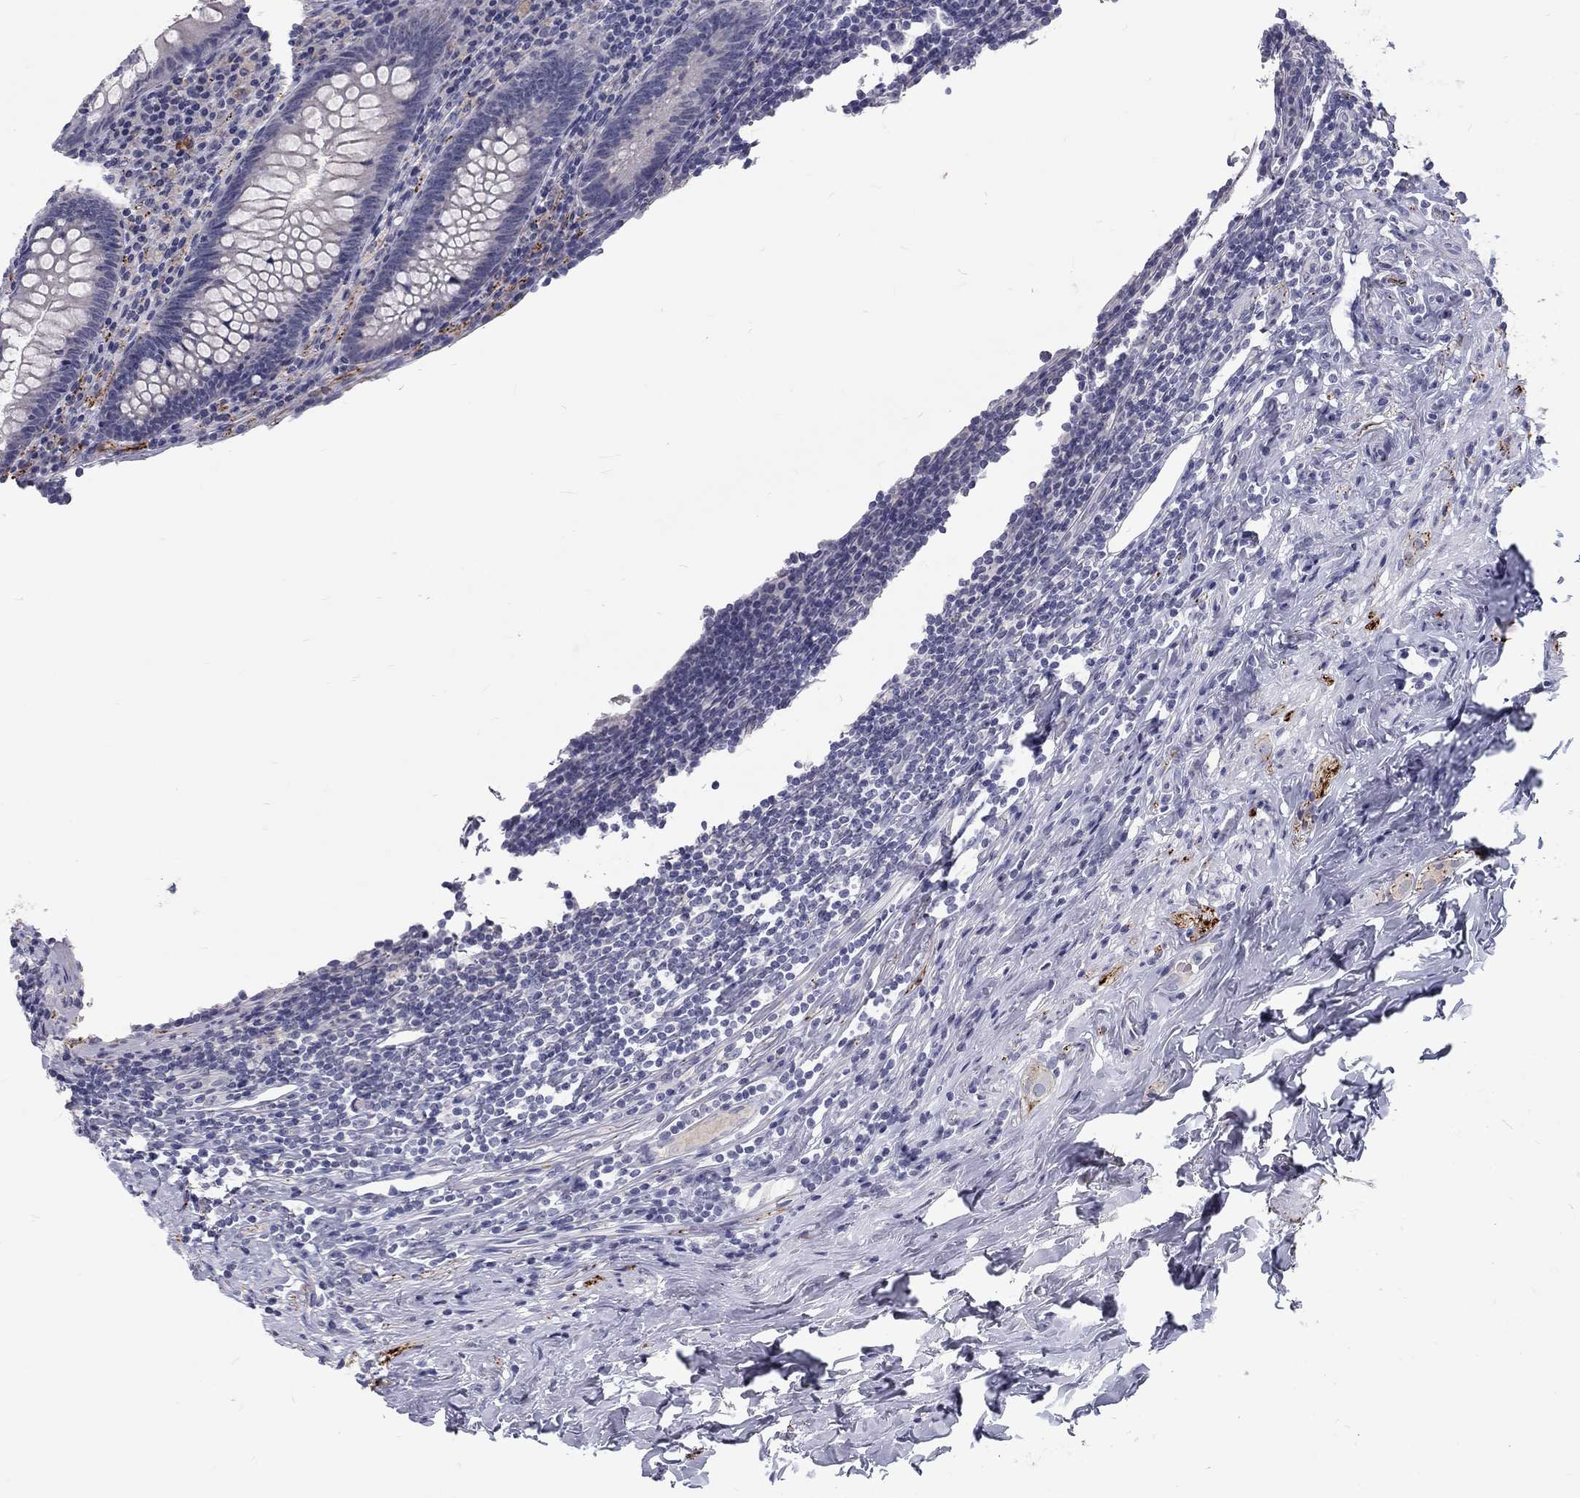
{"staining": {"intensity": "negative", "quantity": "none", "location": "none"}, "tissue": "appendix", "cell_type": "Glandular cells", "image_type": "normal", "snomed": [{"axis": "morphology", "description": "Normal tissue, NOS"}, {"axis": "topography", "description": "Appendix"}], "caption": "IHC histopathology image of benign appendix: appendix stained with DAB (3,3'-diaminobenzidine) reveals no significant protein staining in glandular cells. Brightfield microscopy of IHC stained with DAB (brown) and hematoxylin (blue), captured at high magnification.", "gene": "NOS1", "patient": {"sex": "male", "age": 47}}